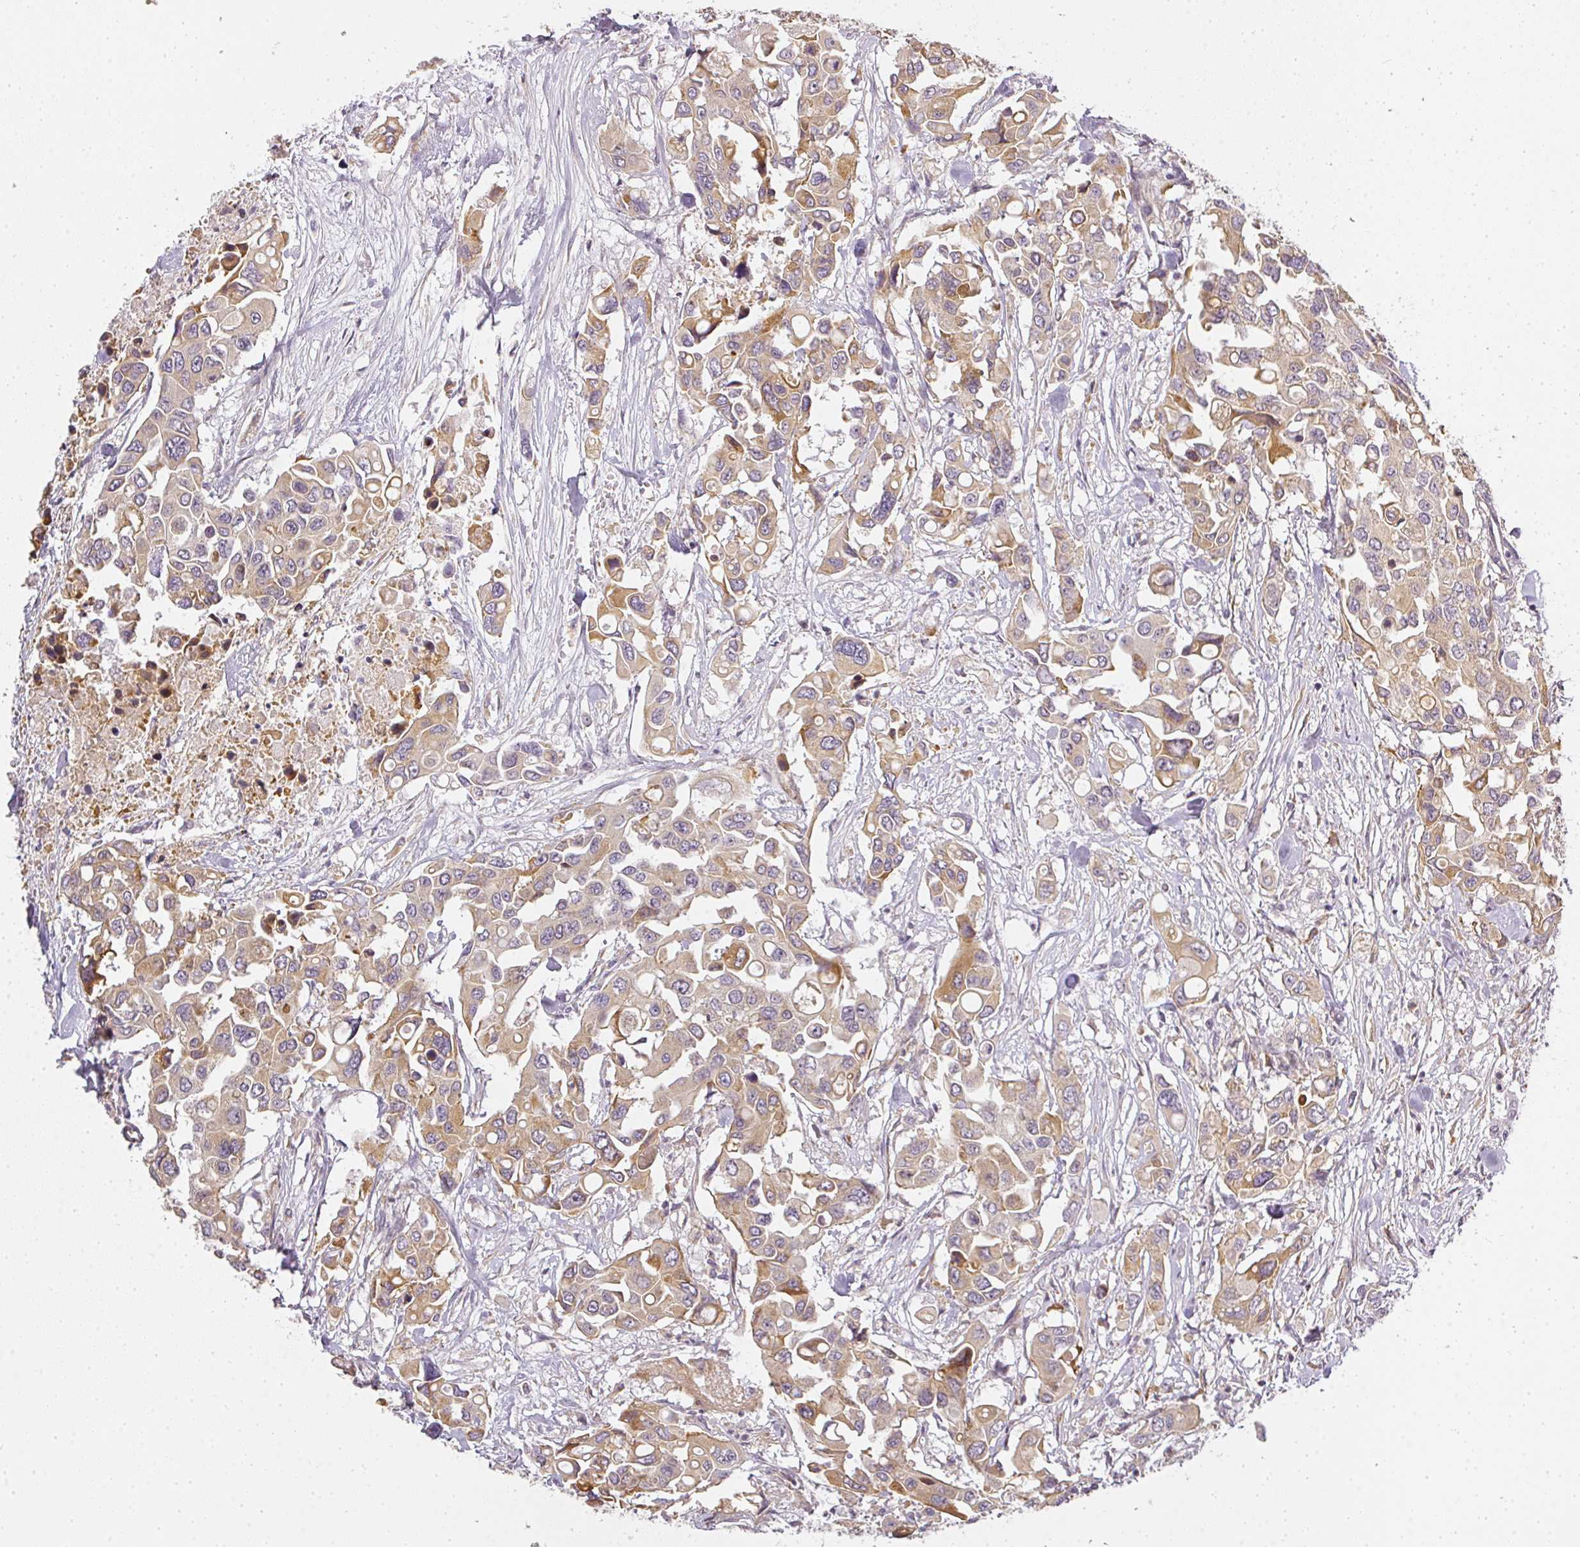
{"staining": {"intensity": "weak", "quantity": "25%-75%", "location": "cytoplasmic/membranous"}, "tissue": "colorectal cancer", "cell_type": "Tumor cells", "image_type": "cancer", "snomed": [{"axis": "morphology", "description": "Adenocarcinoma, NOS"}, {"axis": "topography", "description": "Colon"}], "caption": "Colorectal cancer stained with a protein marker displays weak staining in tumor cells.", "gene": "MED19", "patient": {"sex": "male", "age": 77}}